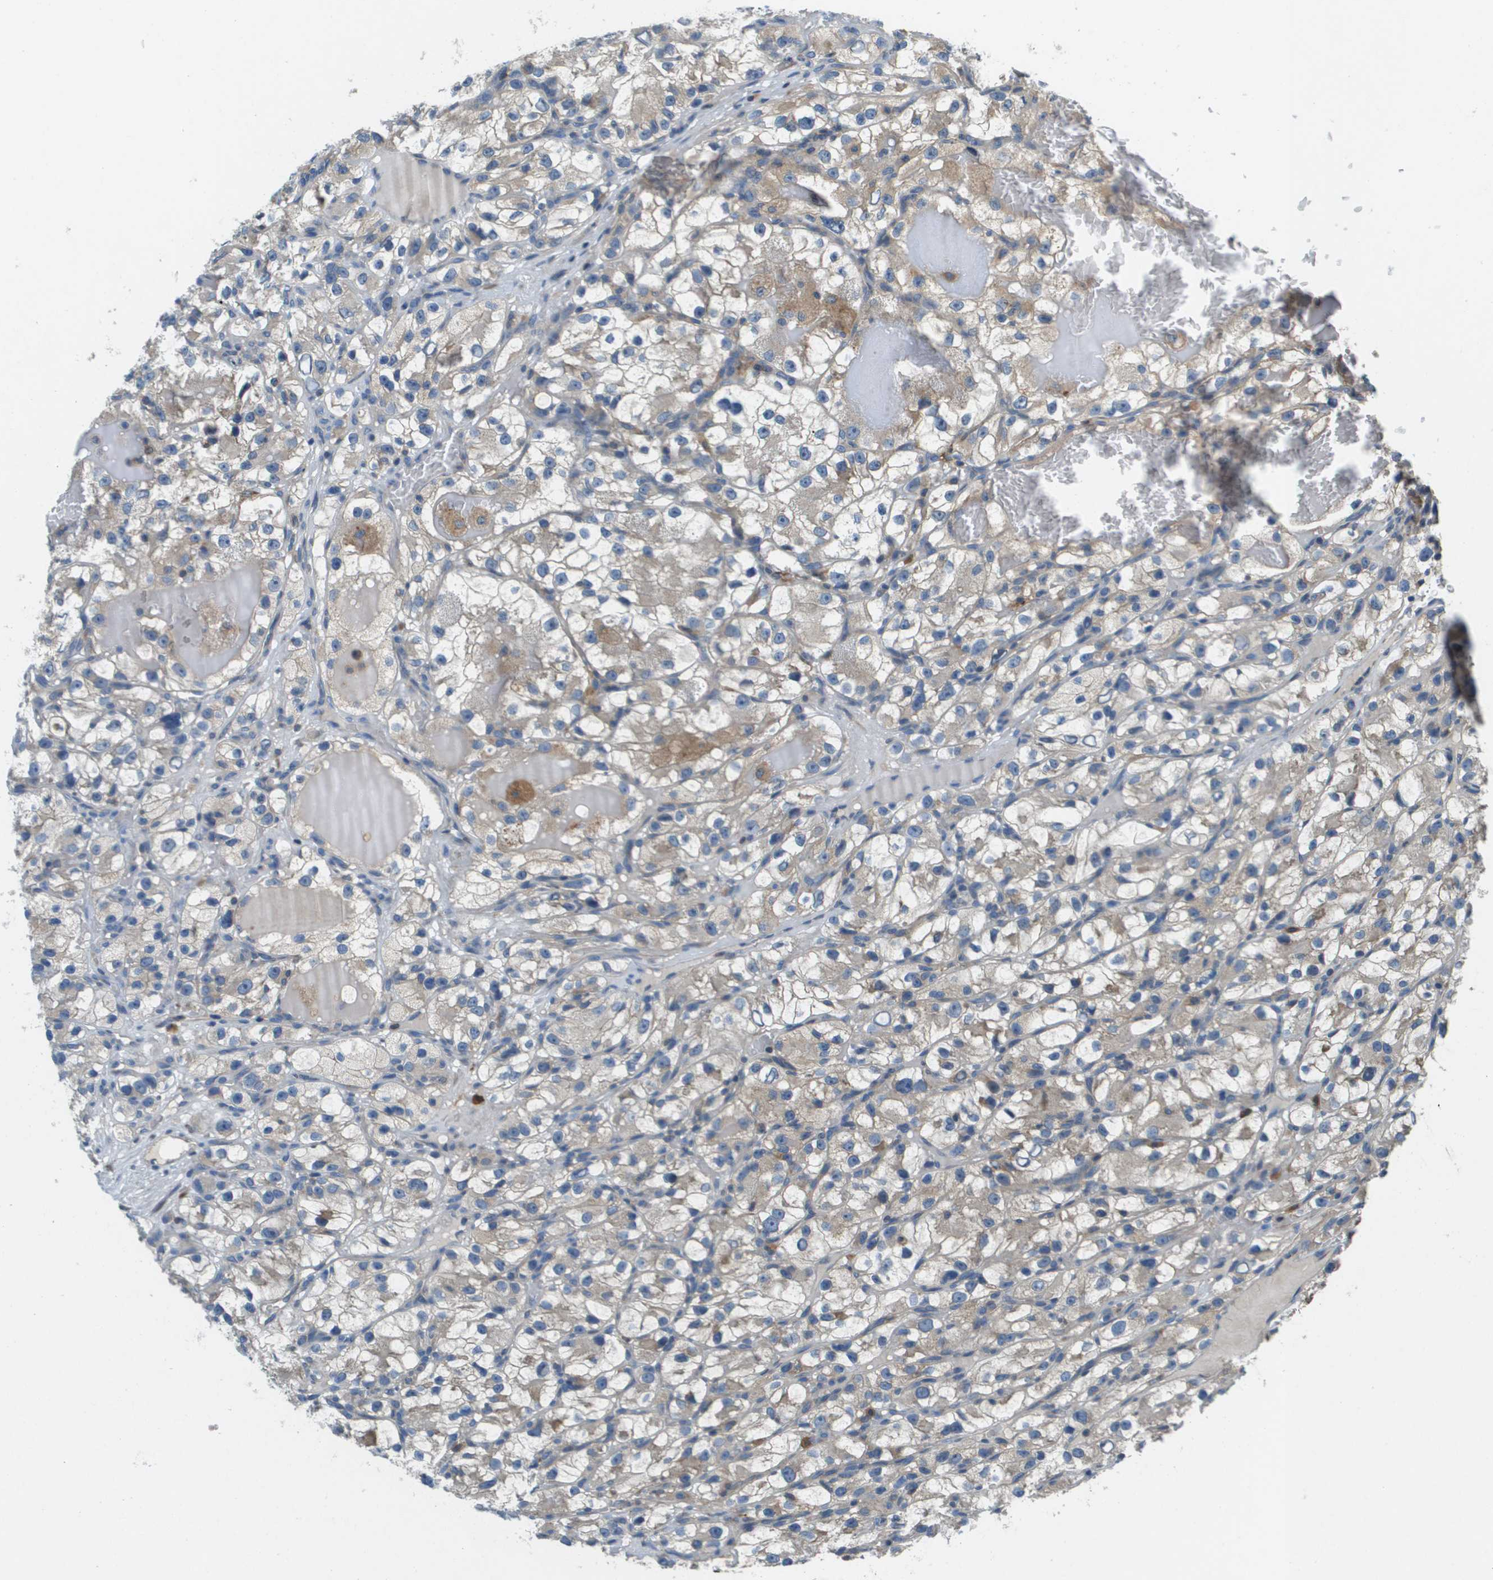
{"staining": {"intensity": "weak", "quantity": "<25%", "location": "cytoplasmic/membranous"}, "tissue": "renal cancer", "cell_type": "Tumor cells", "image_type": "cancer", "snomed": [{"axis": "morphology", "description": "Adenocarcinoma, NOS"}, {"axis": "topography", "description": "Kidney"}], "caption": "Renal adenocarcinoma was stained to show a protein in brown. There is no significant staining in tumor cells. Brightfield microscopy of IHC stained with DAB (brown) and hematoxylin (blue), captured at high magnification.", "gene": "SAMSN1", "patient": {"sex": "female", "age": 57}}